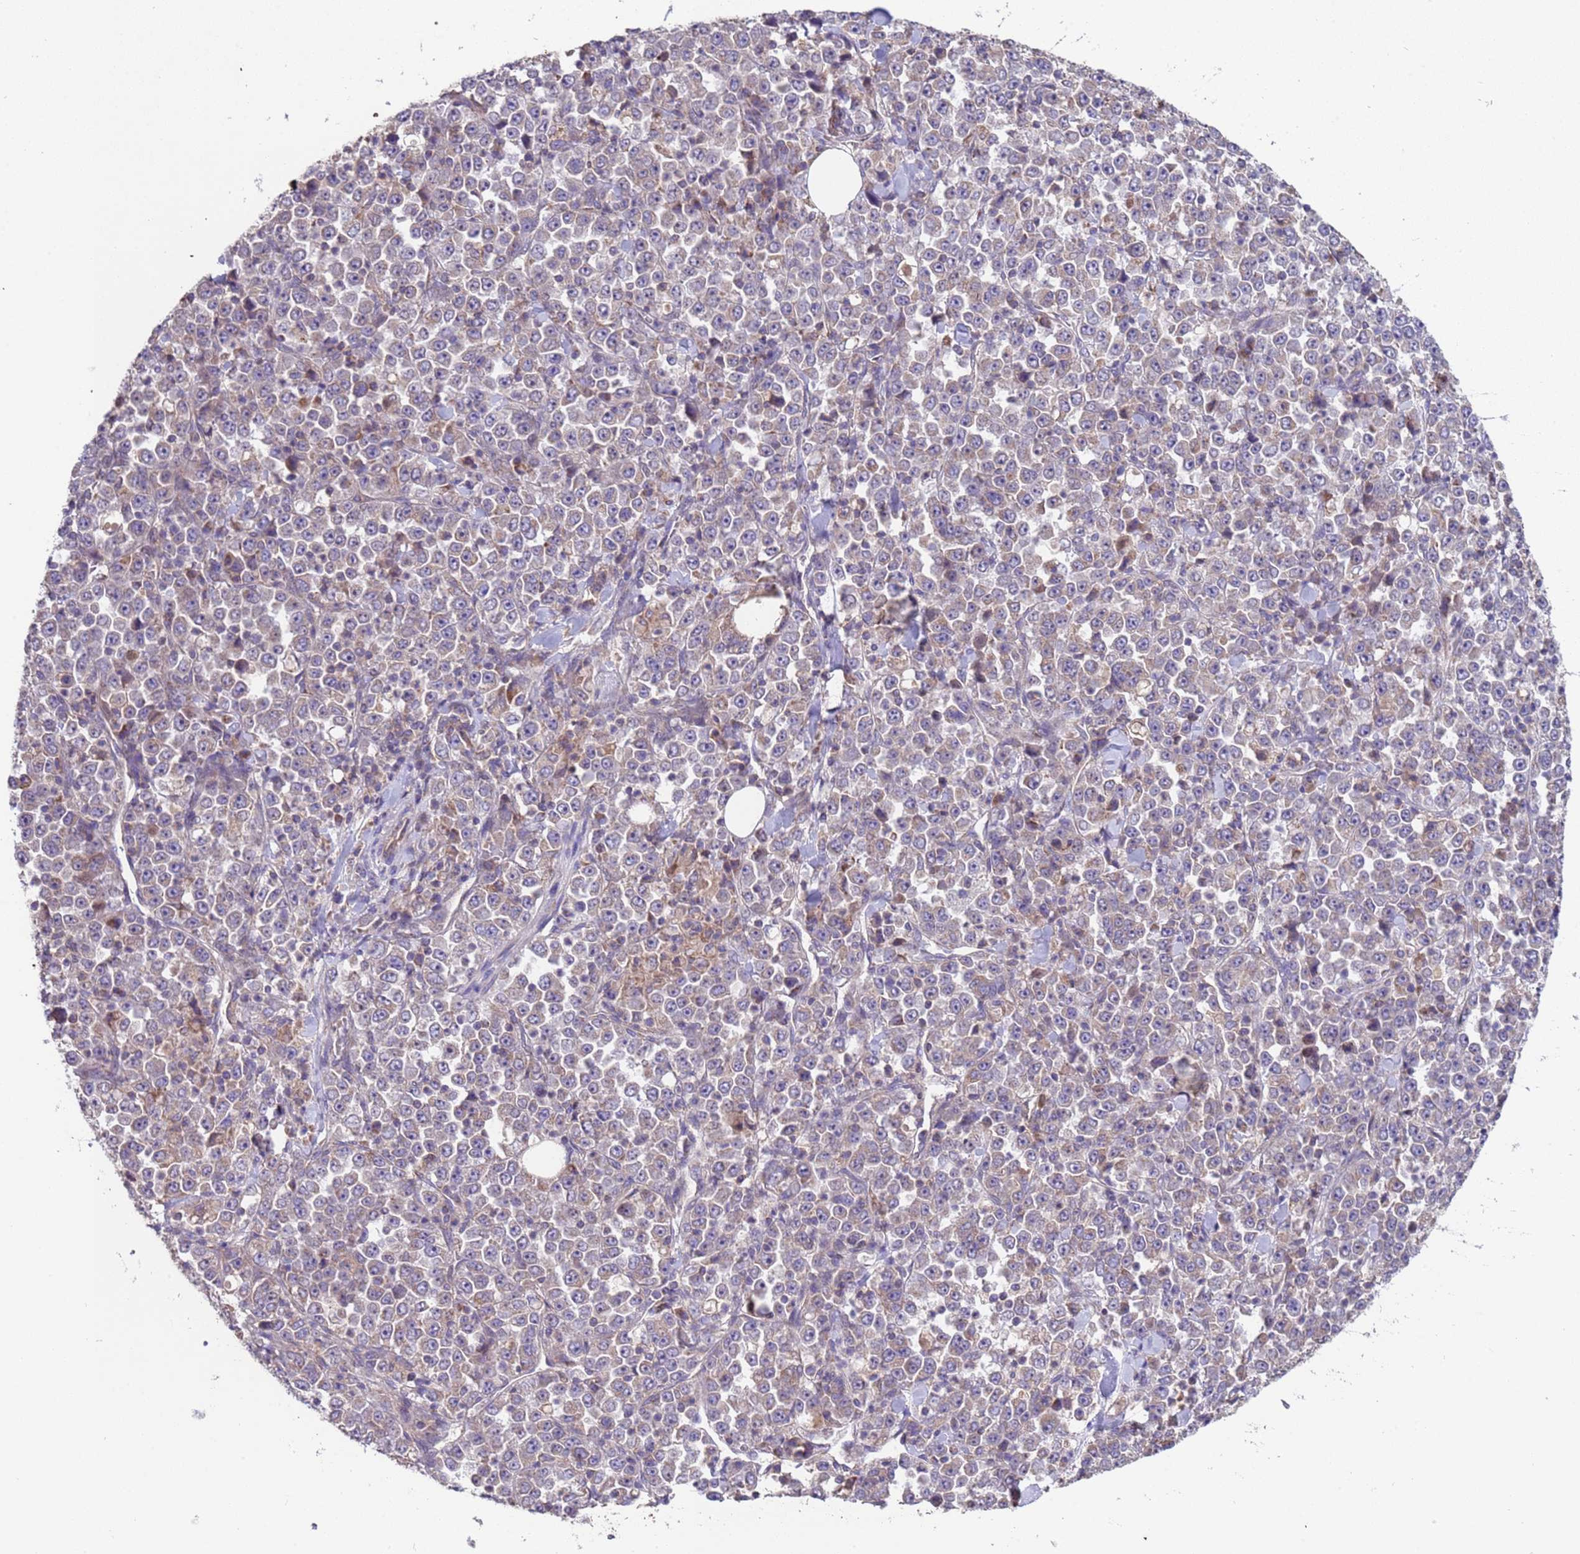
{"staining": {"intensity": "weak", "quantity": "25%-75%", "location": "cytoplasmic/membranous"}, "tissue": "stomach cancer", "cell_type": "Tumor cells", "image_type": "cancer", "snomed": [{"axis": "morphology", "description": "Normal tissue, NOS"}, {"axis": "morphology", "description": "Adenocarcinoma, NOS"}, {"axis": "topography", "description": "Stomach, upper"}, {"axis": "topography", "description": "Stomach"}], "caption": "Immunohistochemistry image of stomach cancer stained for a protein (brown), which displays low levels of weak cytoplasmic/membranous positivity in approximately 25%-75% of tumor cells.", "gene": "ACAD8", "patient": {"sex": "male", "age": 59}}